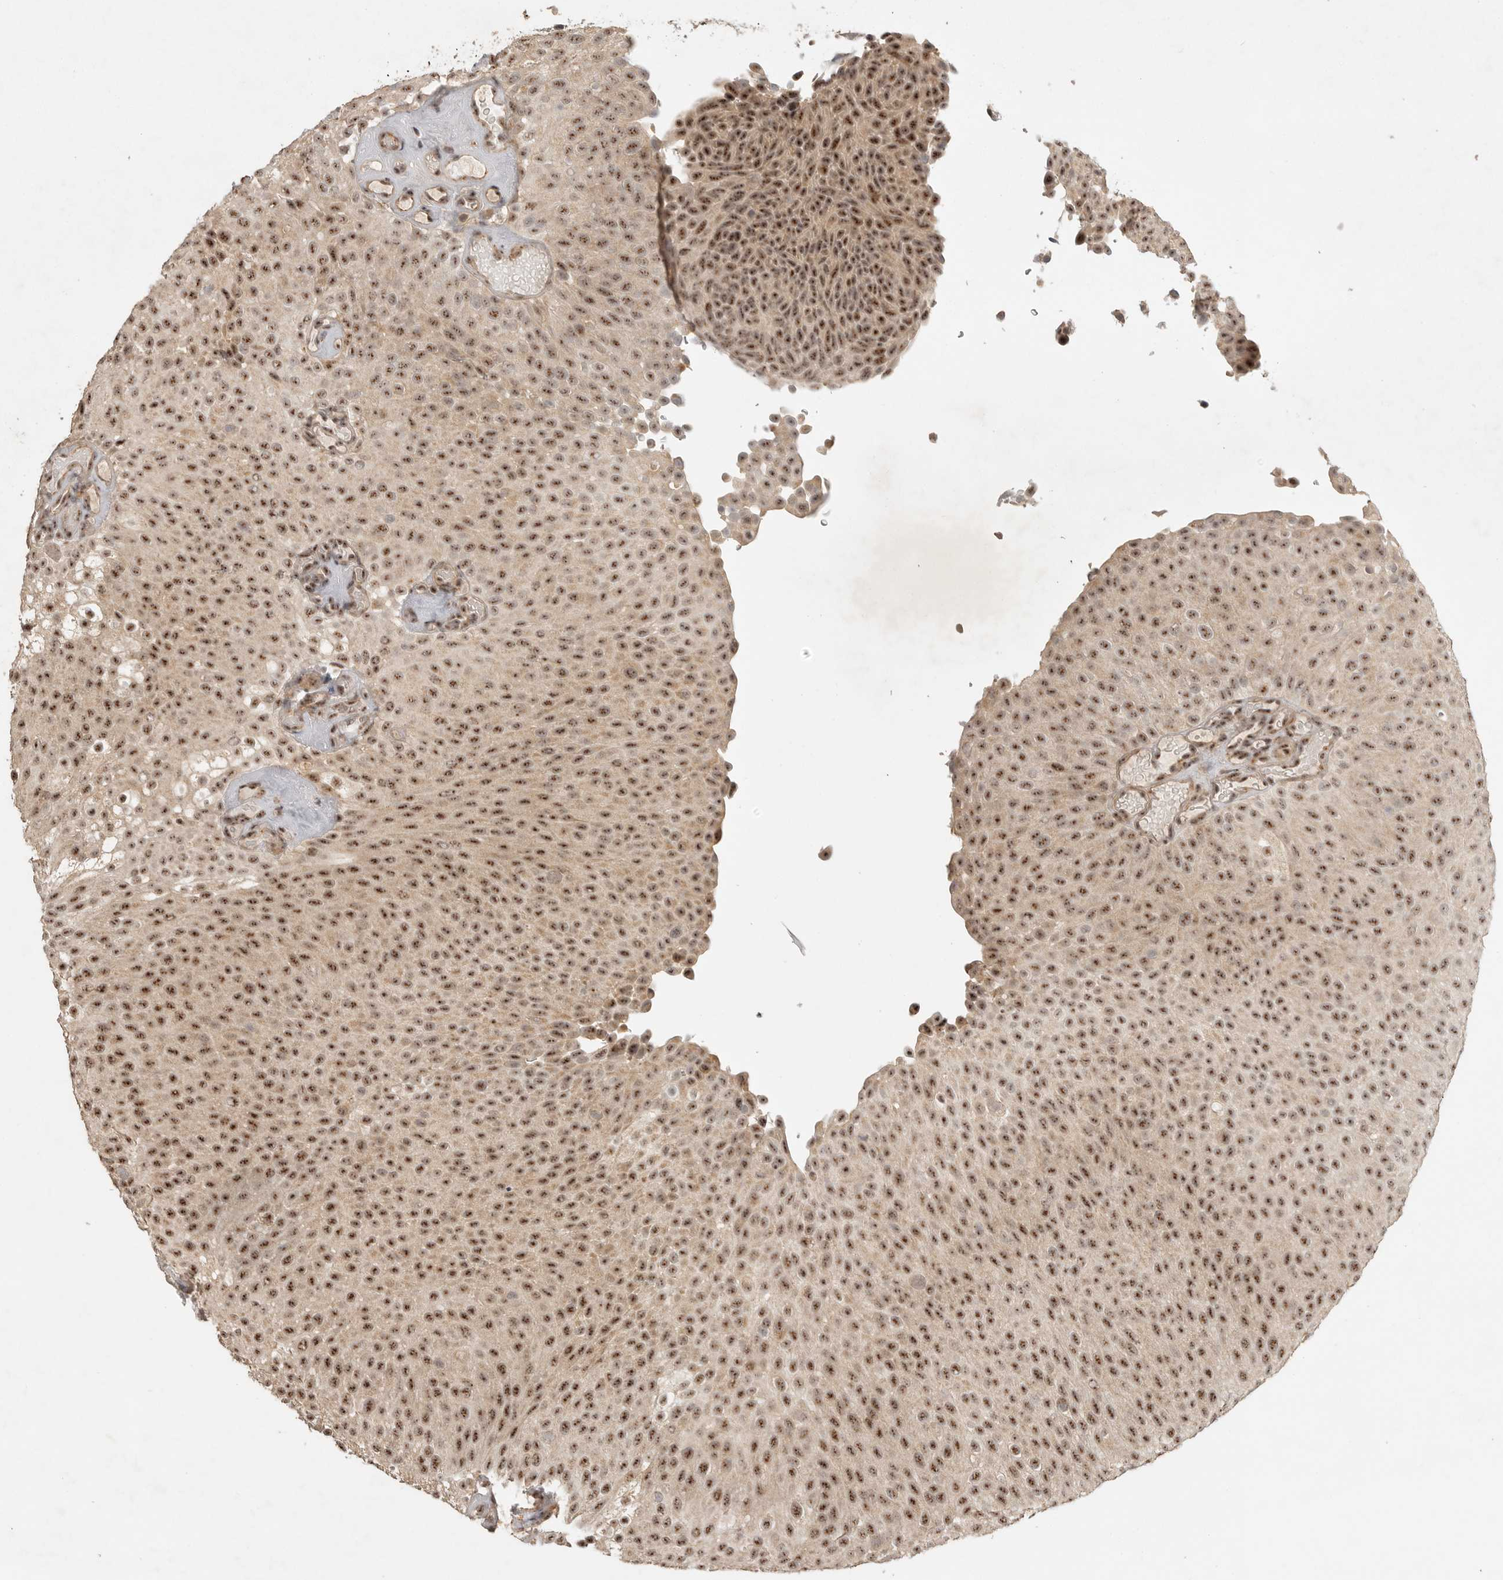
{"staining": {"intensity": "strong", "quantity": ">75%", "location": "nuclear"}, "tissue": "urothelial cancer", "cell_type": "Tumor cells", "image_type": "cancer", "snomed": [{"axis": "morphology", "description": "Urothelial carcinoma, Low grade"}, {"axis": "topography", "description": "Urinary bladder"}], "caption": "Urothelial cancer stained with DAB (3,3'-diaminobenzidine) immunohistochemistry demonstrates high levels of strong nuclear expression in approximately >75% of tumor cells. Nuclei are stained in blue.", "gene": "POMP", "patient": {"sex": "male", "age": 78}}